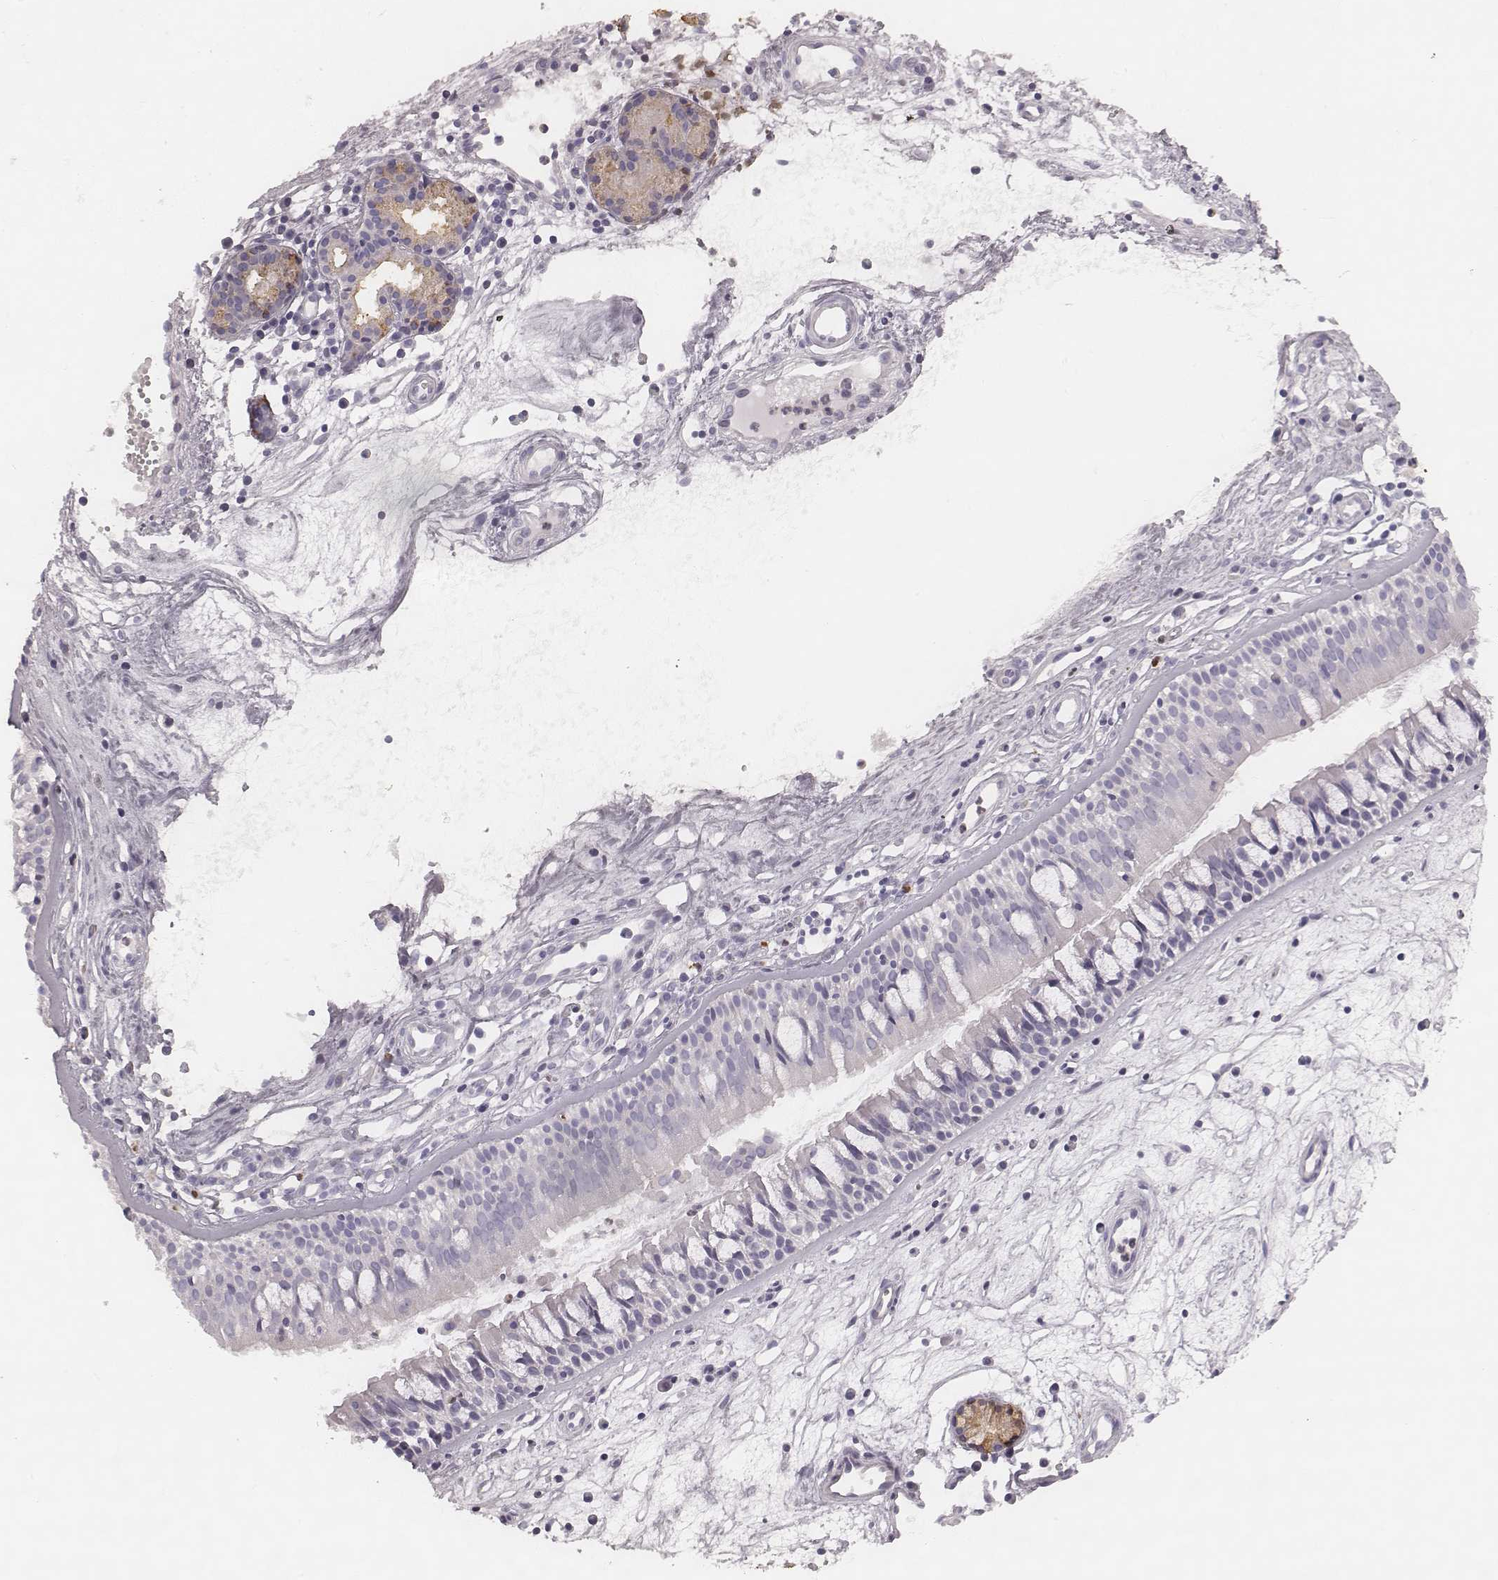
{"staining": {"intensity": "negative", "quantity": "none", "location": "none"}, "tissue": "nasopharynx", "cell_type": "Respiratory epithelial cells", "image_type": "normal", "snomed": [{"axis": "morphology", "description": "Normal tissue, NOS"}, {"axis": "topography", "description": "Nasopharynx"}], "caption": "An image of nasopharynx stained for a protein reveals no brown staining in respiratory epithelial cells. (DAB IHC visualized using brightfield microscopy, high magnification).", "gene": "KCNJ12", "patient": {"sex": "female", "age": 68}}